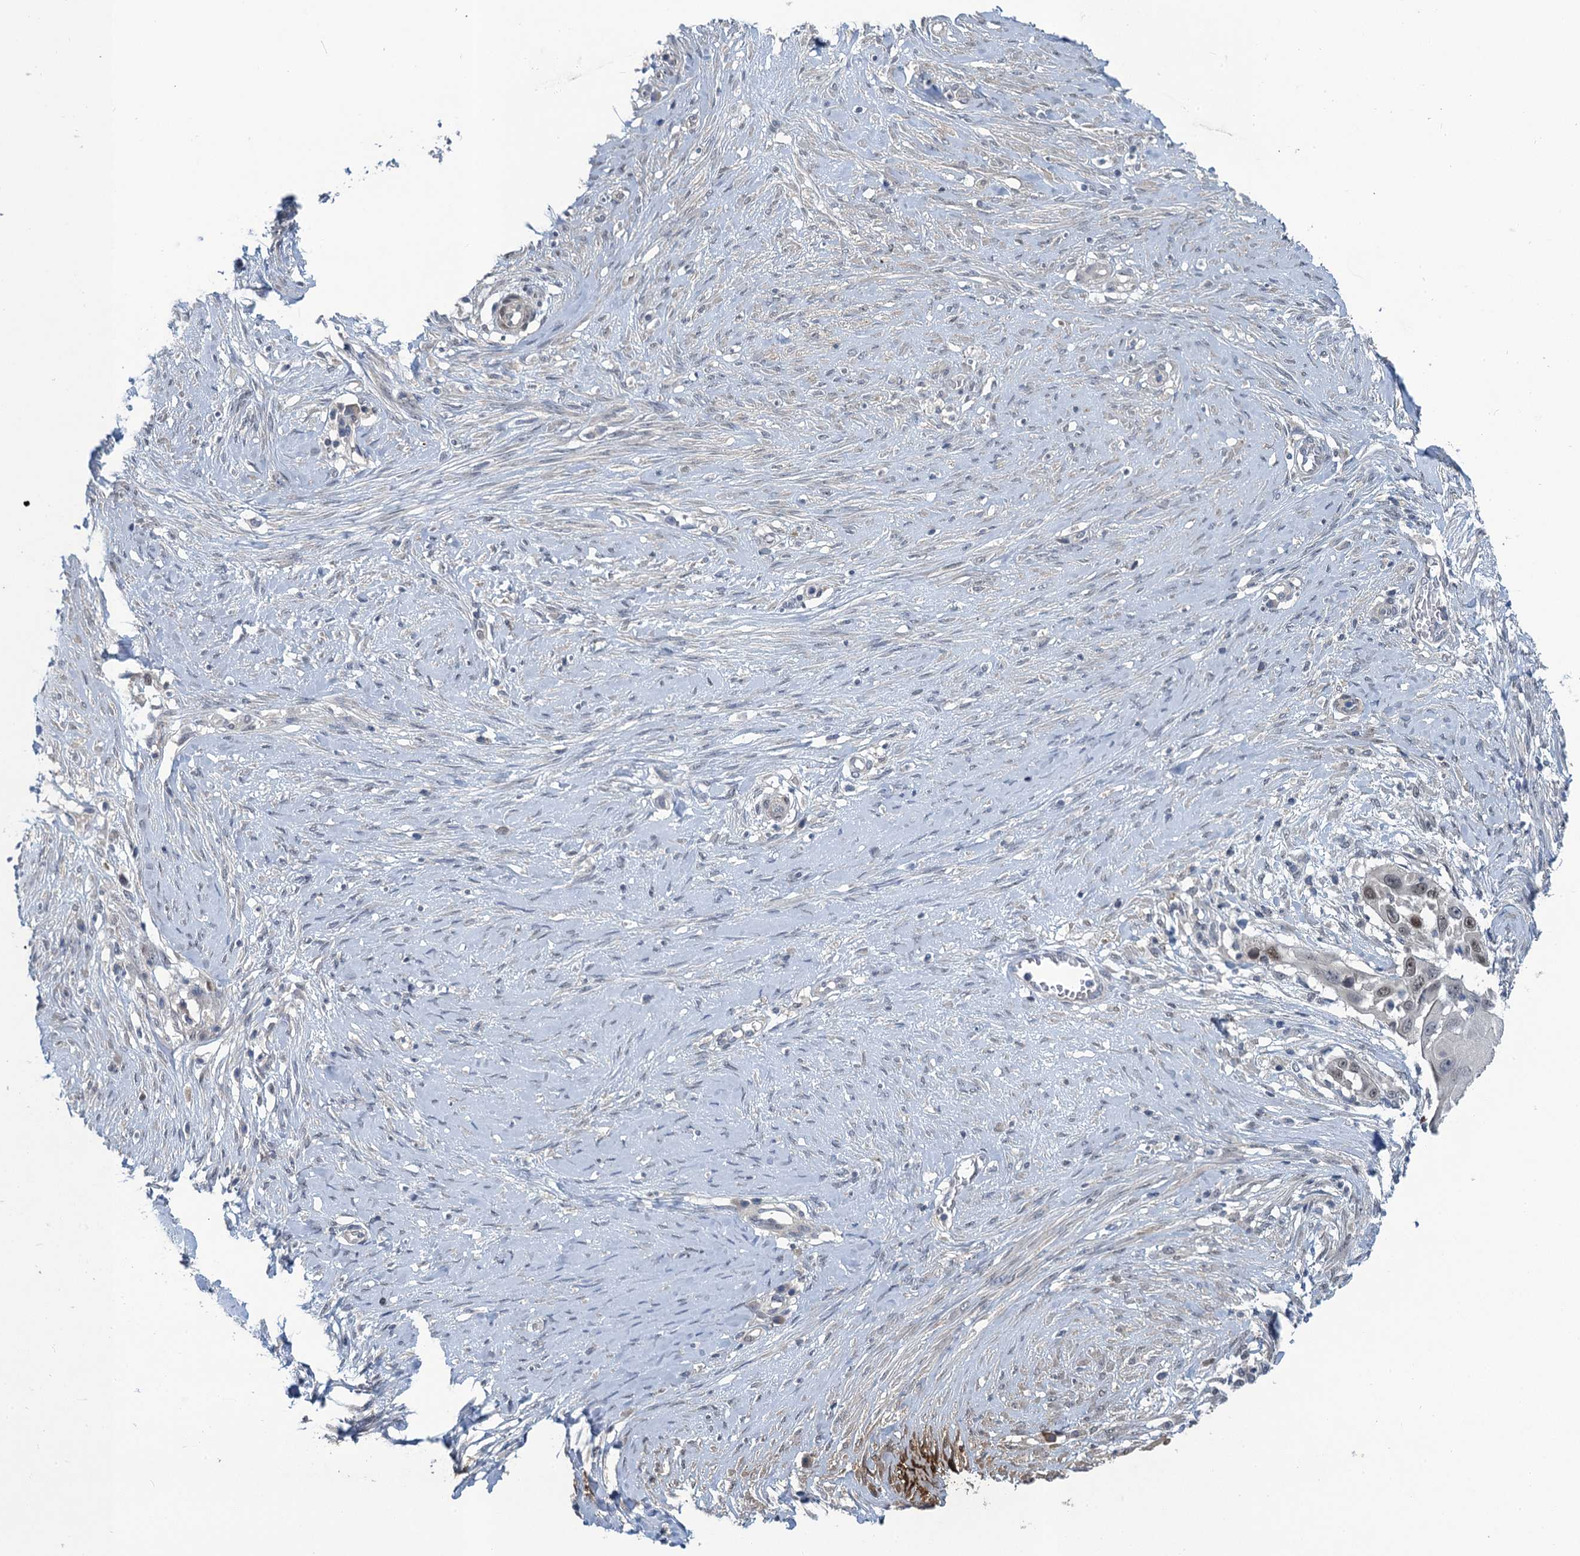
{"staining": {"intensity": "negative", "quantity": "none", "location": "none"}, "tissue": "skin cancer", "cell_type": "Tumor cells", "image_type": "cancer", "snomed": [{"axis": "morphology", "description": "Squamous cell carcinoma, NOS"}, {"axis": "topography", "description": "Skin"}], "caption": "Skin cancer (squamous cell carcinoma) was stained to show a protein in brown. There is no significant expression in tumor cells. Nuclei are stained in blue.", "gene": "MRFAP1", "patient": {"sex": "female", "age": 44}}